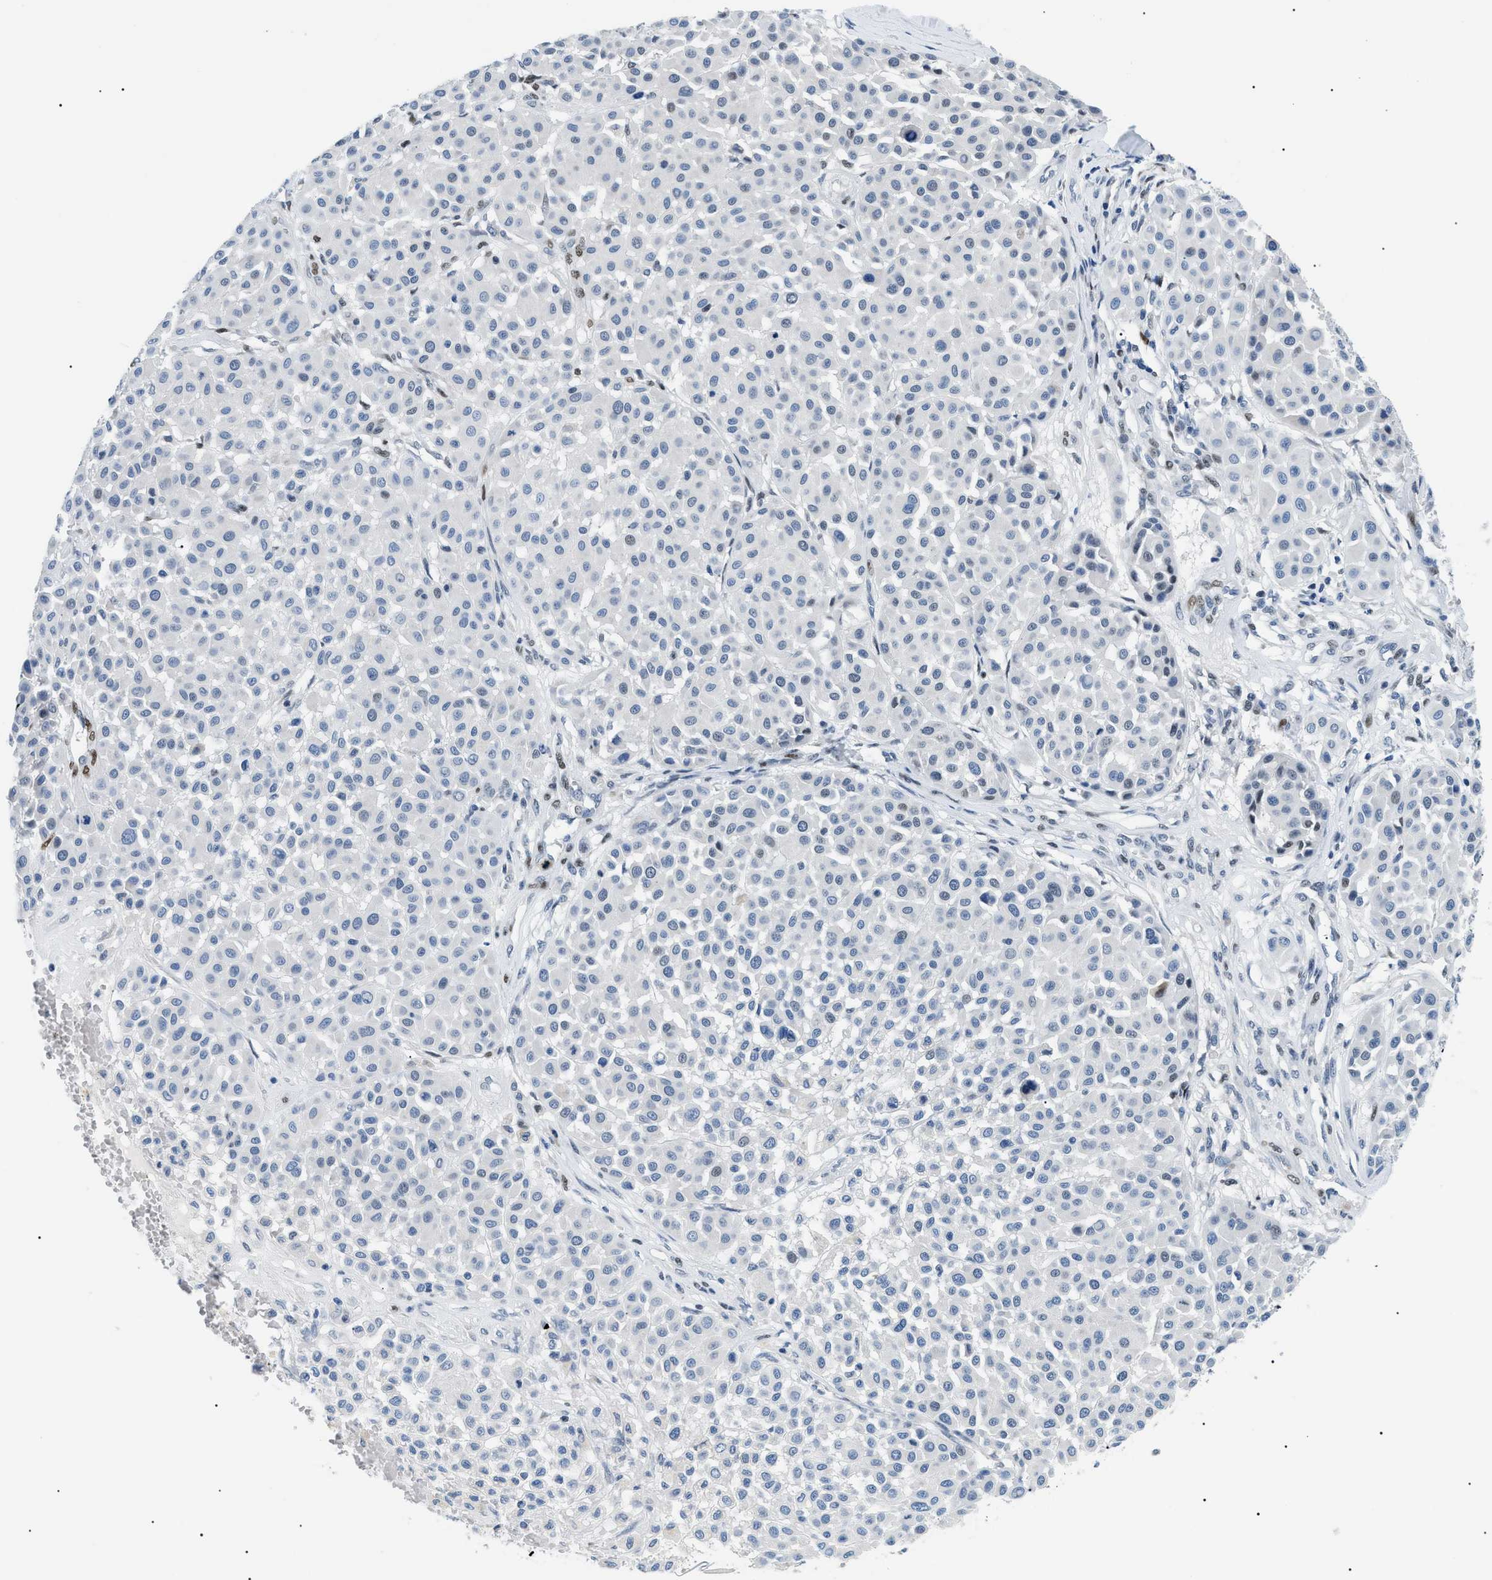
{"staining": {"intensity": "negative", "quantity": "none", "location": "none"}, "tissue": "melanoma", "cell_type": "Tumor cells", "image_type": "cancer", "snomed": [{"axis": "morphology", "description": "Malignant melanoma, Metastatic site"}, {"axis": "topography", "description": "Soft tissue"}], "caption": "Malignant melanoma (metastatic site) was stained to show a protein in brown. There is no significant staining in tumor cells.", "gene": "SMARCC1", "patient": {"sex": "male", "age": 41}}